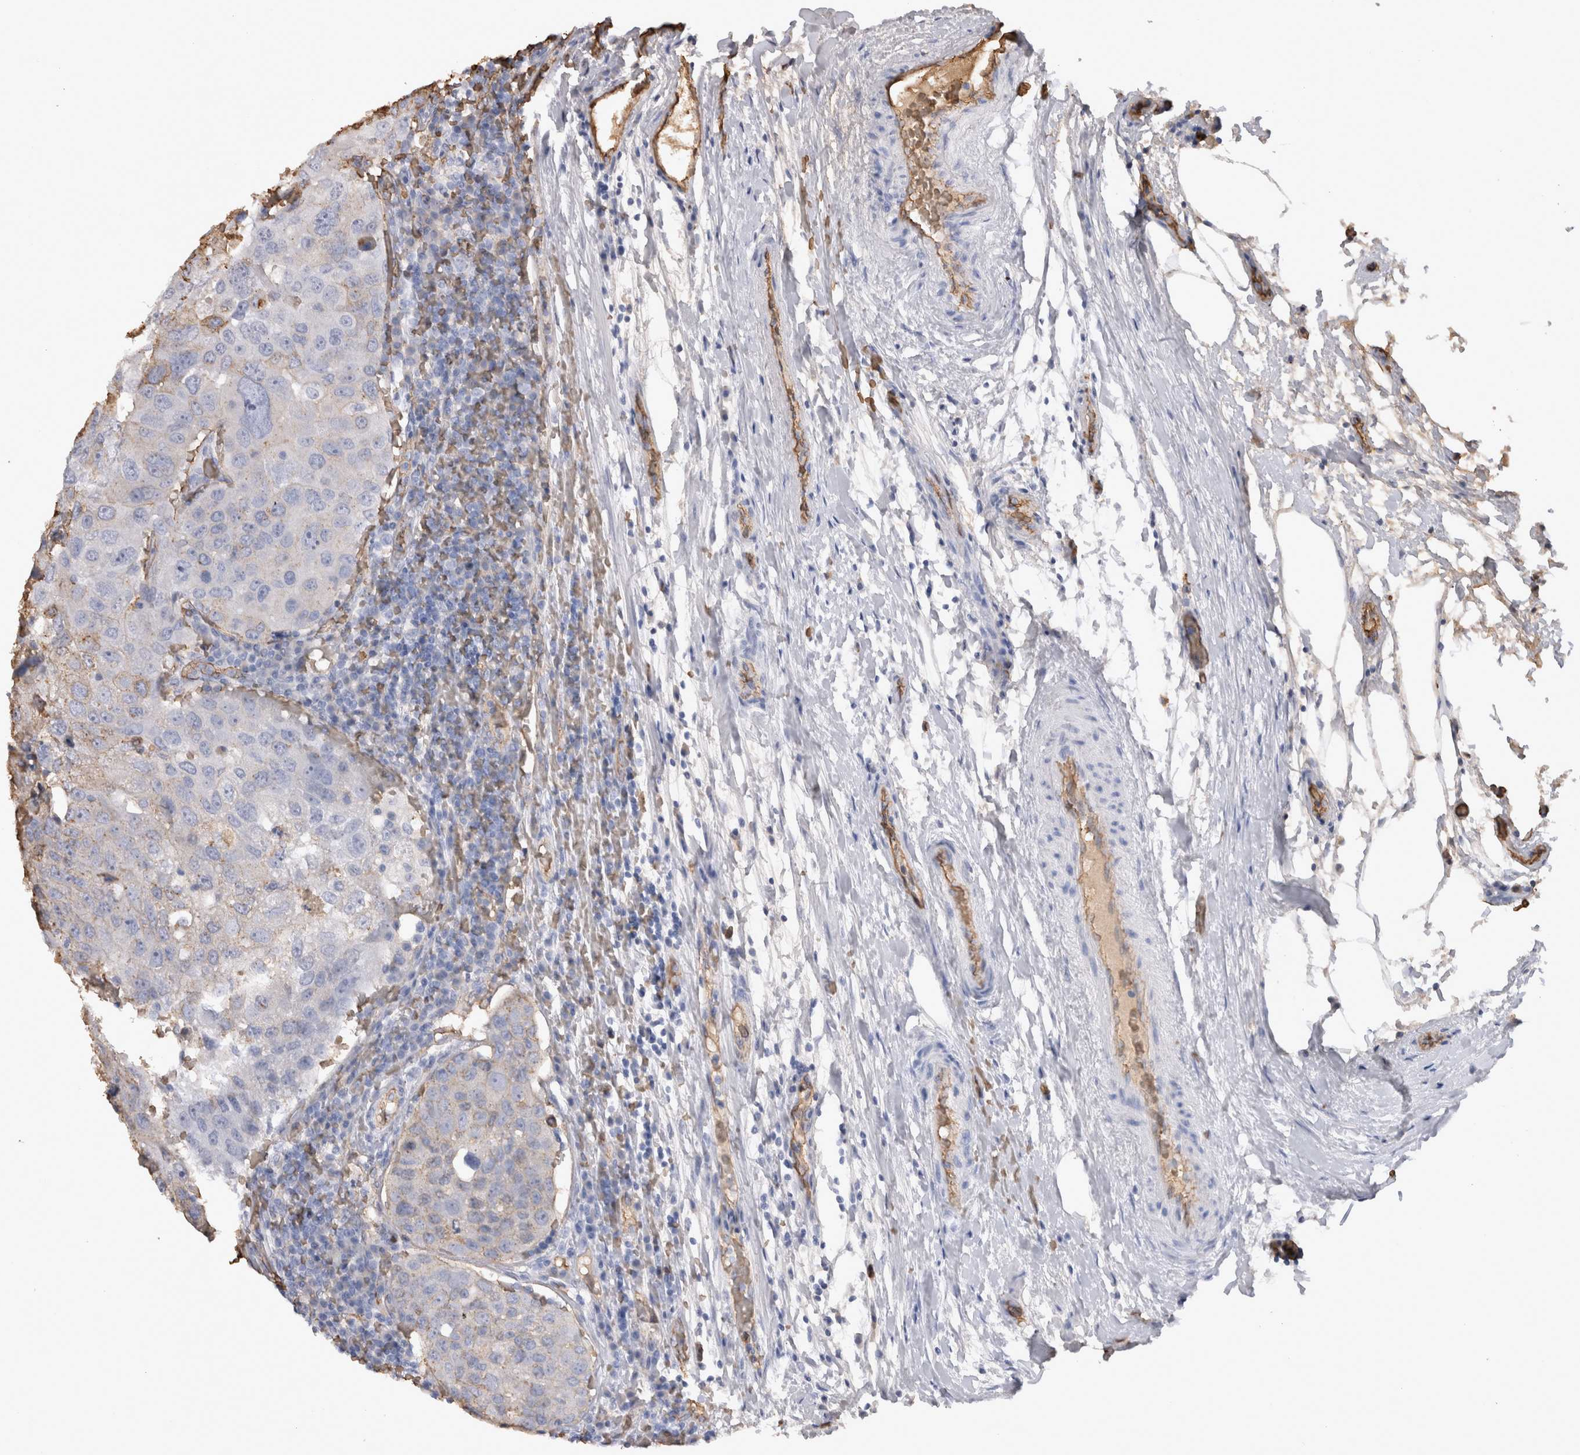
{"staining": {"intensity": "weak", "quantity": "<25%", "location": "cytoplasmic/membranous"}, "tissue": "urothelial cancer", "cell_type": "Tumor cells", "image_type": "cancer", "snomed": [{"axis": "morphology", "description": "Urothelial carcinoma, High grade"}, {"axis": "topography", "description": "Lymph node"}, {"axis": "topography", "description": "Urinary bladder"}], "caption": "Tumor cells show no significant protein staining in urothelial cancer.", "gene": "IL17RC", "patient": {"sex": "male", "age": 51}}